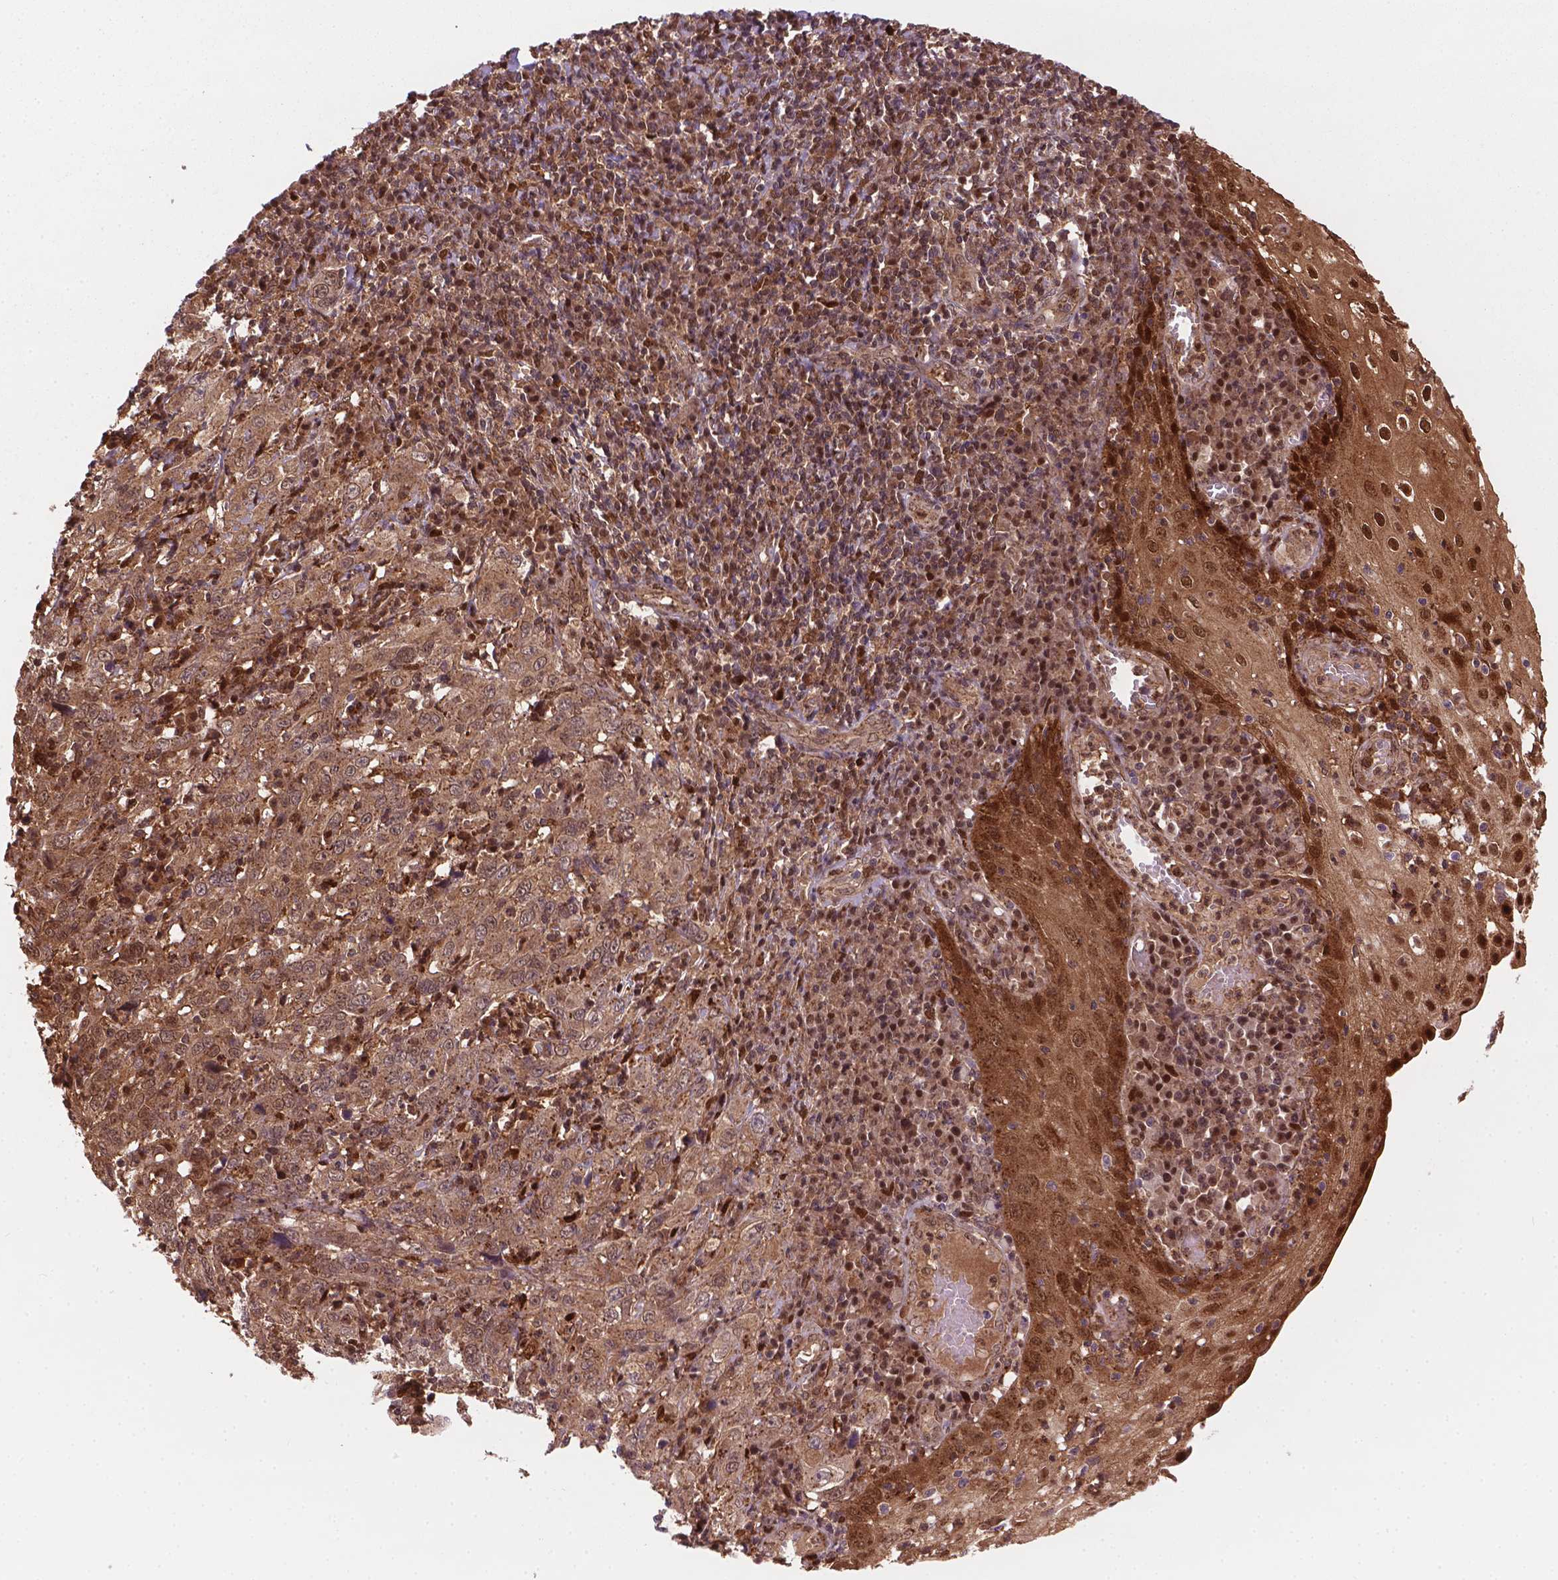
{"staining": {"intensity": "moderate", "quantity": "25%-75%", "location": "cytoplasmic/membranous,nuclear"}, "tissue": "cervical cancer", "cell_type": "Tumor cells", "image_type": "cancer", "snomed": [{"axis": "morphology", "description": "Squamous cell carcinoma, NOS"}, {"axis": "topography", "description": "Cervix"}], "caption": "The photomicrograph exhibits staining of cervical squamous cell carcinoma, revealing moderate cytoplasmic/membranous and nuclear protein positivity (brown color) within tumor cells.", "gene": "PLIN3", "patient": {"sex": "female", "age": 46}}